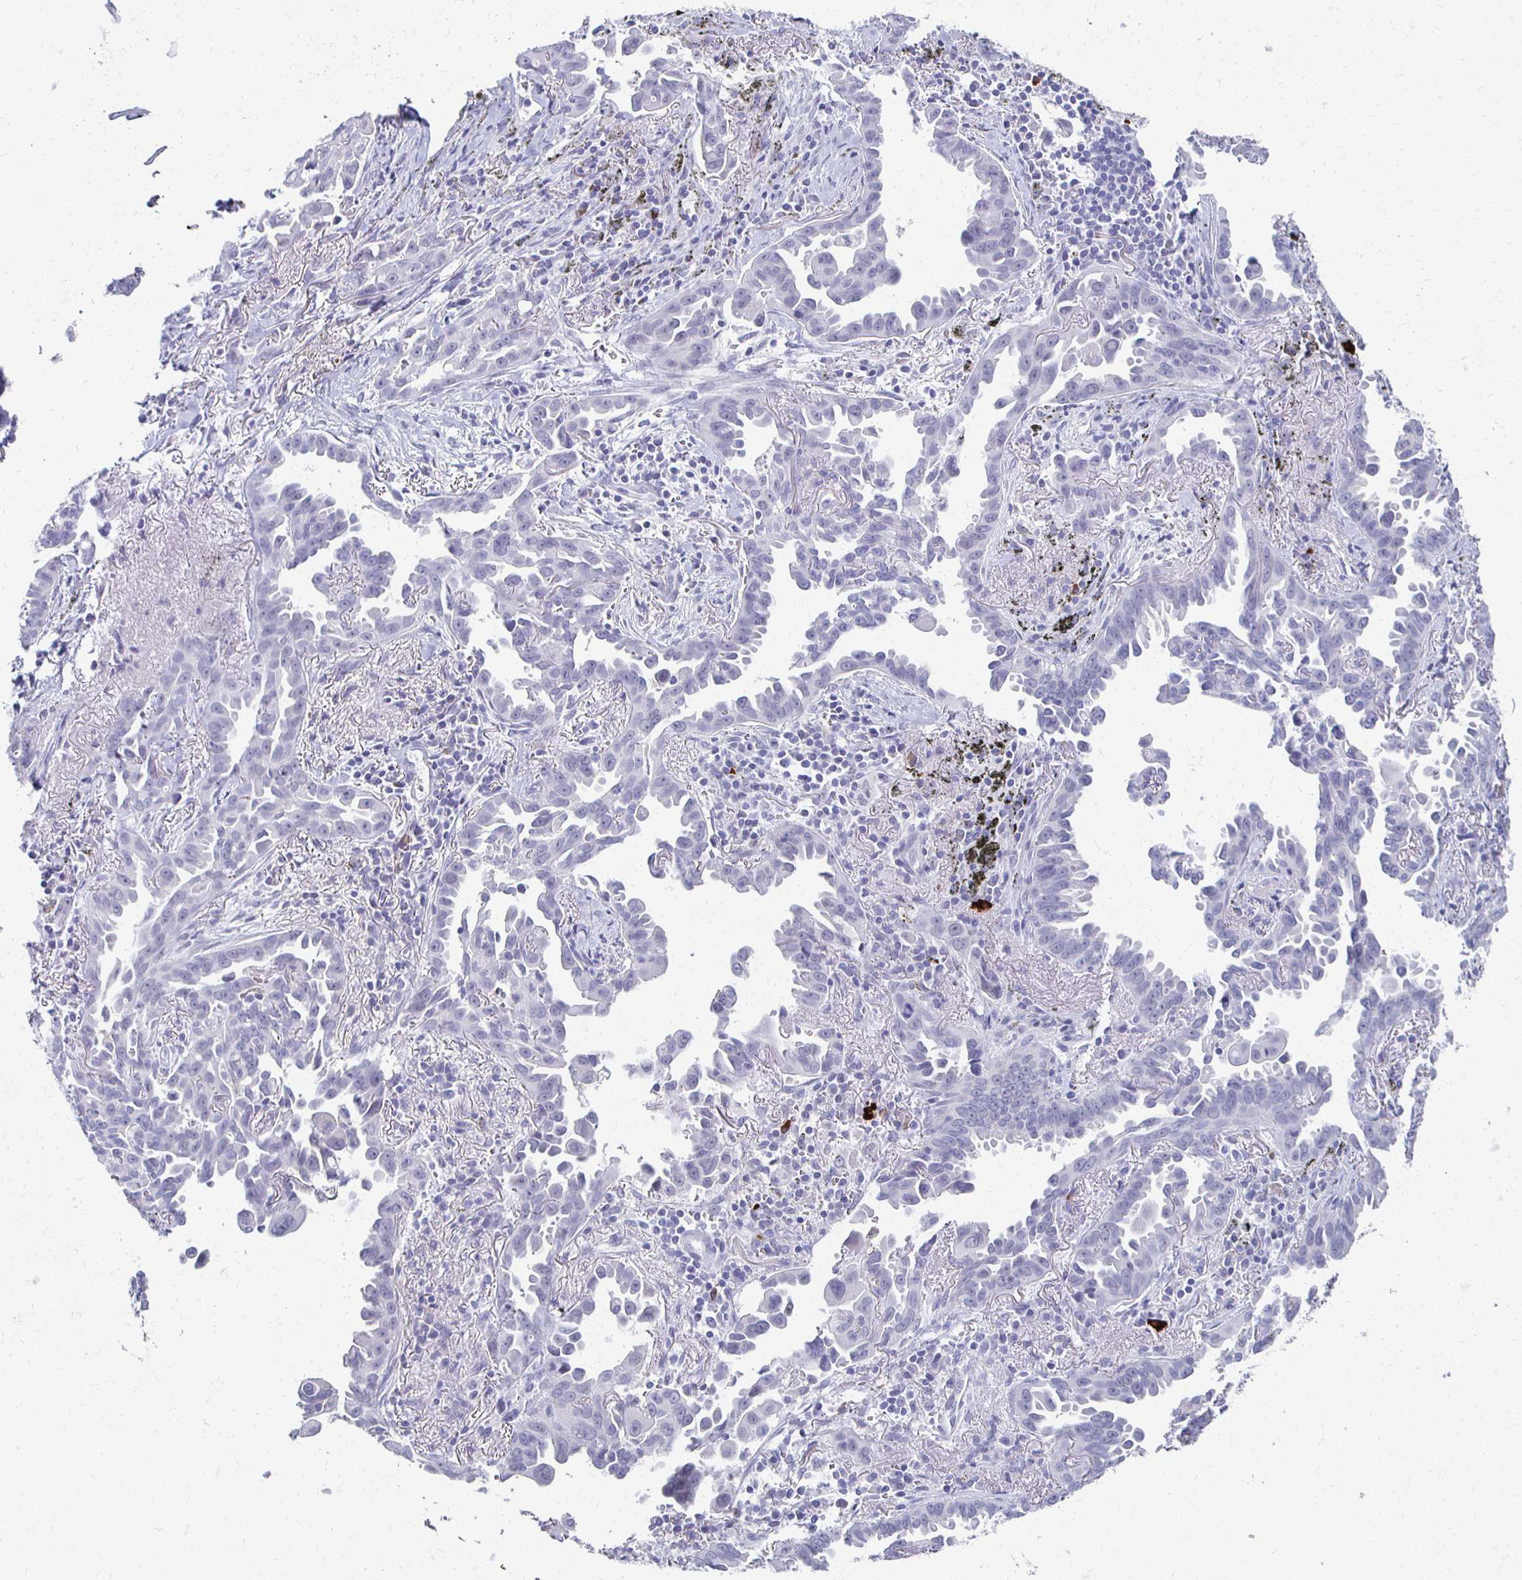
{"staining": {"intensity": "negative", "quantity": "none", "location": "none"}, "tissue": "lung cancer", "cell_type": "Tumor cells", "image_type": "cancer", "snomed": [{"axis": "morphology", "description": "Adenocarcinoma, NOS"}, {"axis": "topography", "description": "Lung"}], "caption": "This photomicrograph is of lung cancer stained with immunohistochemistry (IHC) to label a protein in brown with the nuclei are counter-stained blue. There is no staining in tumor cells.", "gene": "CXCR2", "patient": {"sex": "male", "age": 68}}